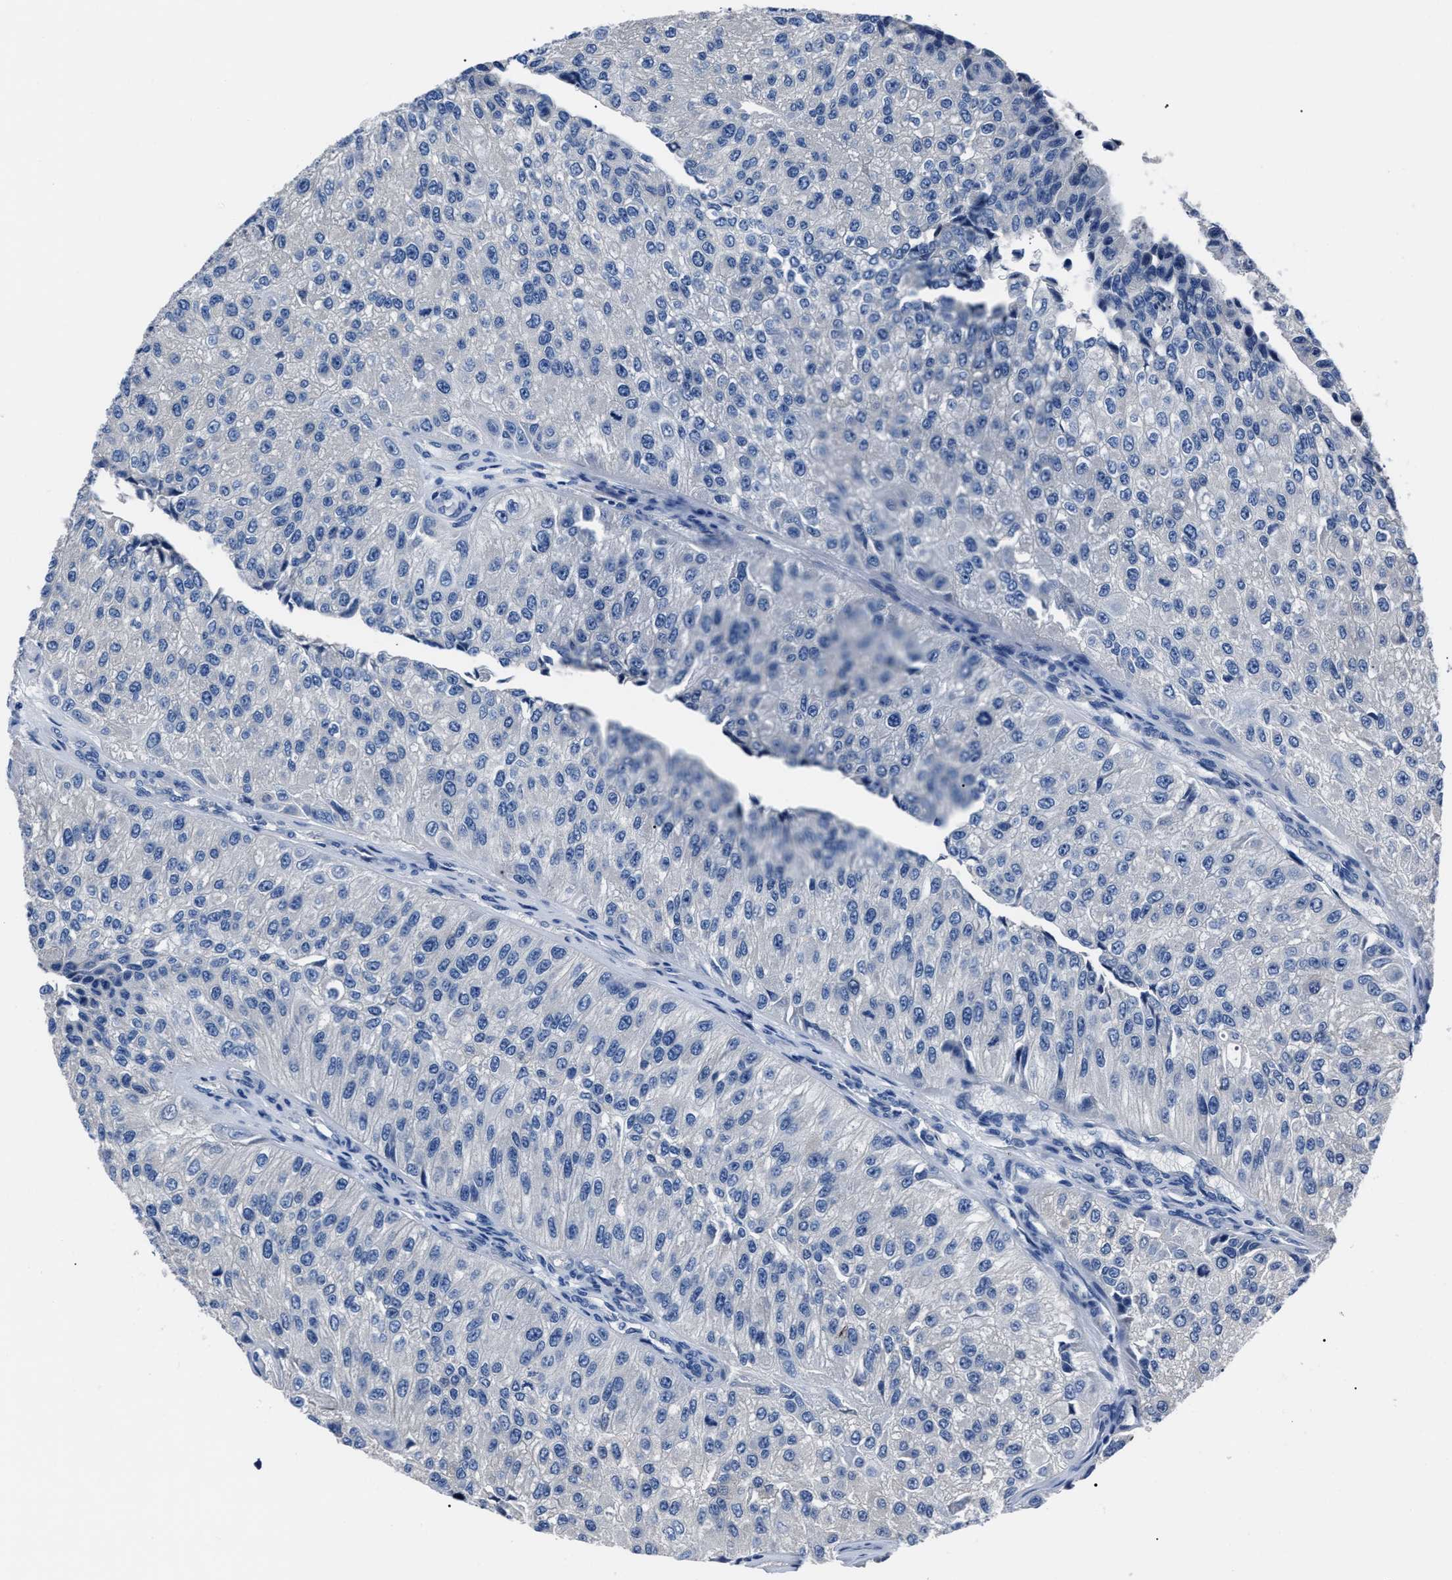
{"staining": {"intensity": "negative", "quantity": "none", "location": "none"}, "tissue": "urothelial cancer", "cell_type": "Tumor cells", "image_type": "cancer", "snomed": [{"axis": "morphology", "description": "Urothelial carcinoma, High grade"}, {"axis": "topography", "description": "Kidney"}, {"axis": "topography", "description": "Urinary bladder"}], "caption": "Immunohistochemical staining of human urothelial cancer displays no significant expression in tumor cells.", "gene": "LRWD1", "patient": {"sex": "male", "age": 77}}